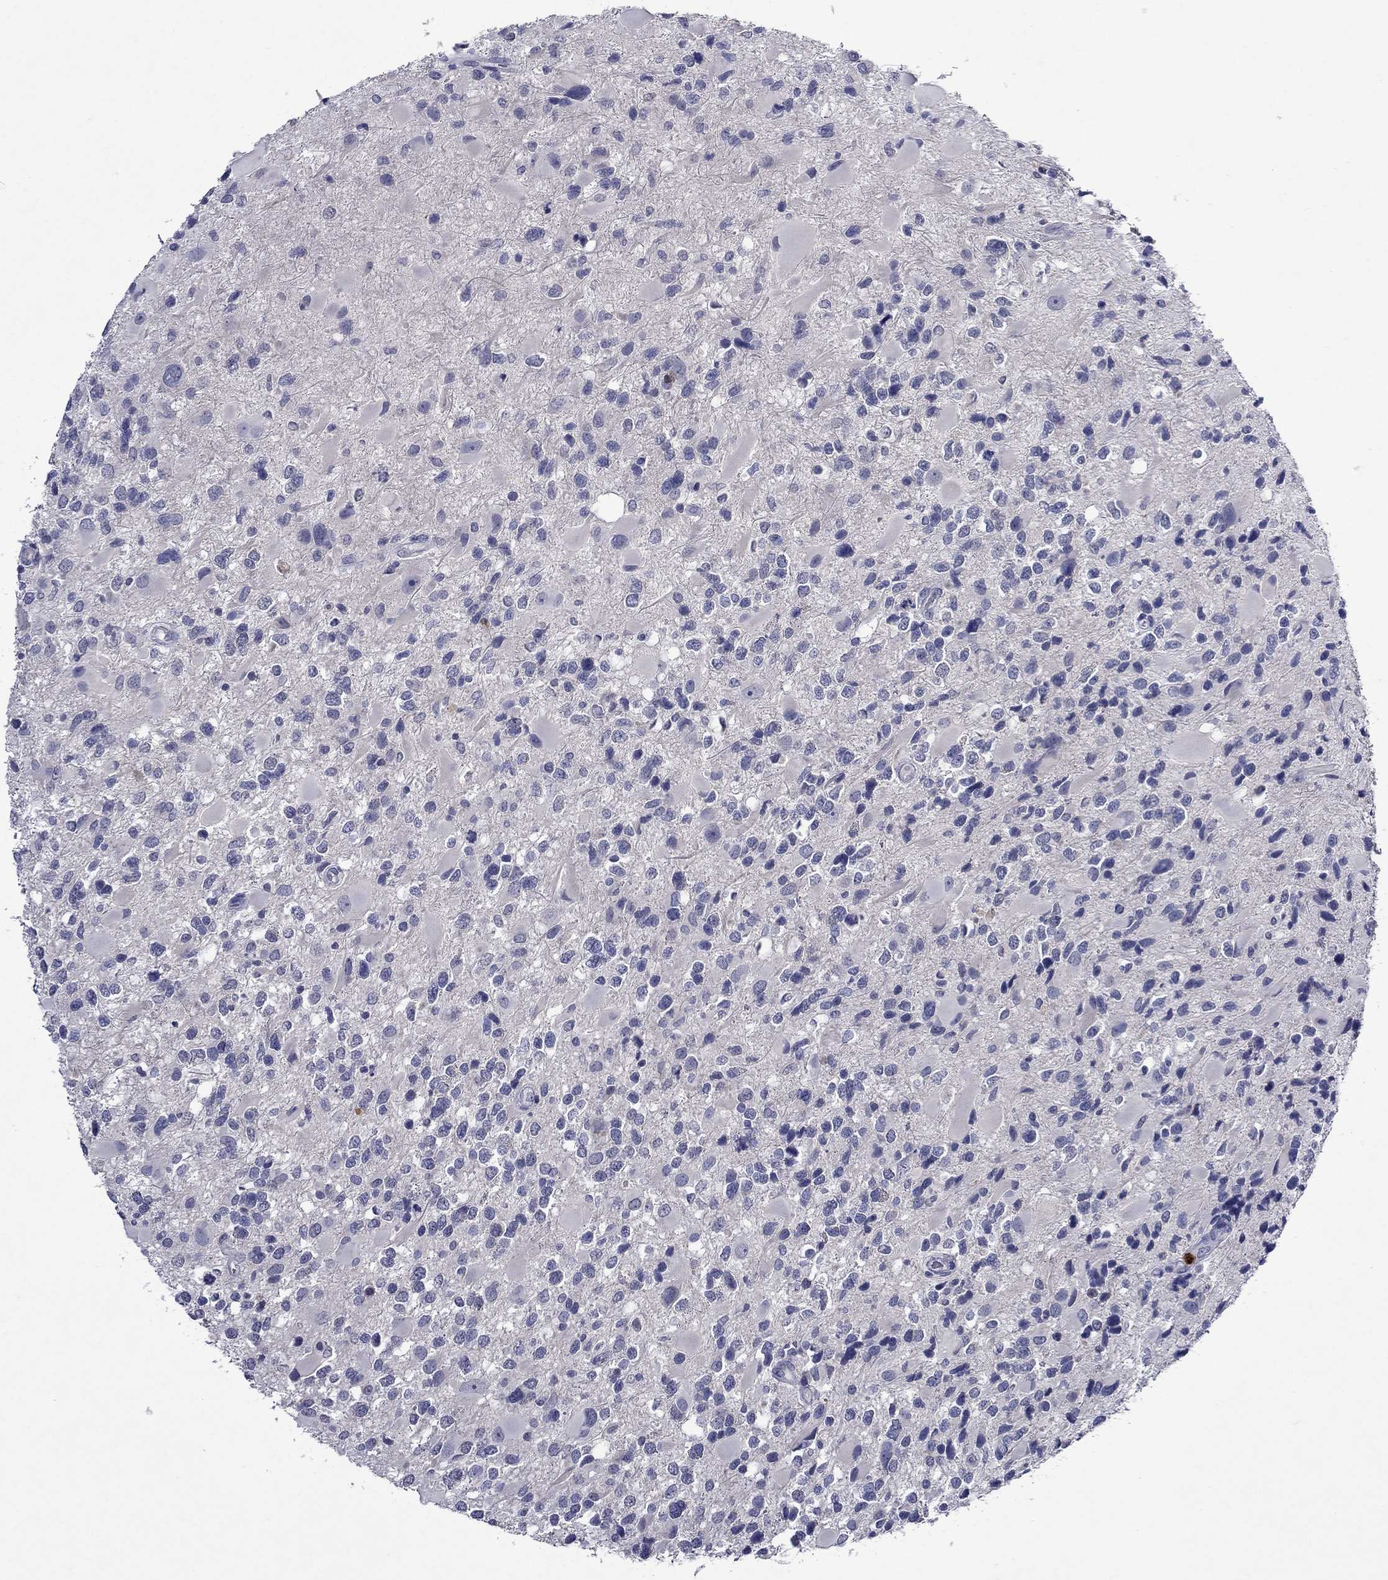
{"staining": {"intensity": "negative", "quantity": "none", "location": "none"}, "tissue": "glioma", "cell_type": "Tumor cells", "image_type": "cancer", "snomed": [{"axis": "morphology", "description": "Glioma, malignant, Low grade"}, {"axis": "topography", "description": "Brain"}], "caption": "This histopathology image is of glioma stained with IHC to label a protein in brown with the nuclei are counter-stained blue. There is no staining in tumor cells.", "gene": "IRF5", "patient": {"sex": "female", "age": 32}}